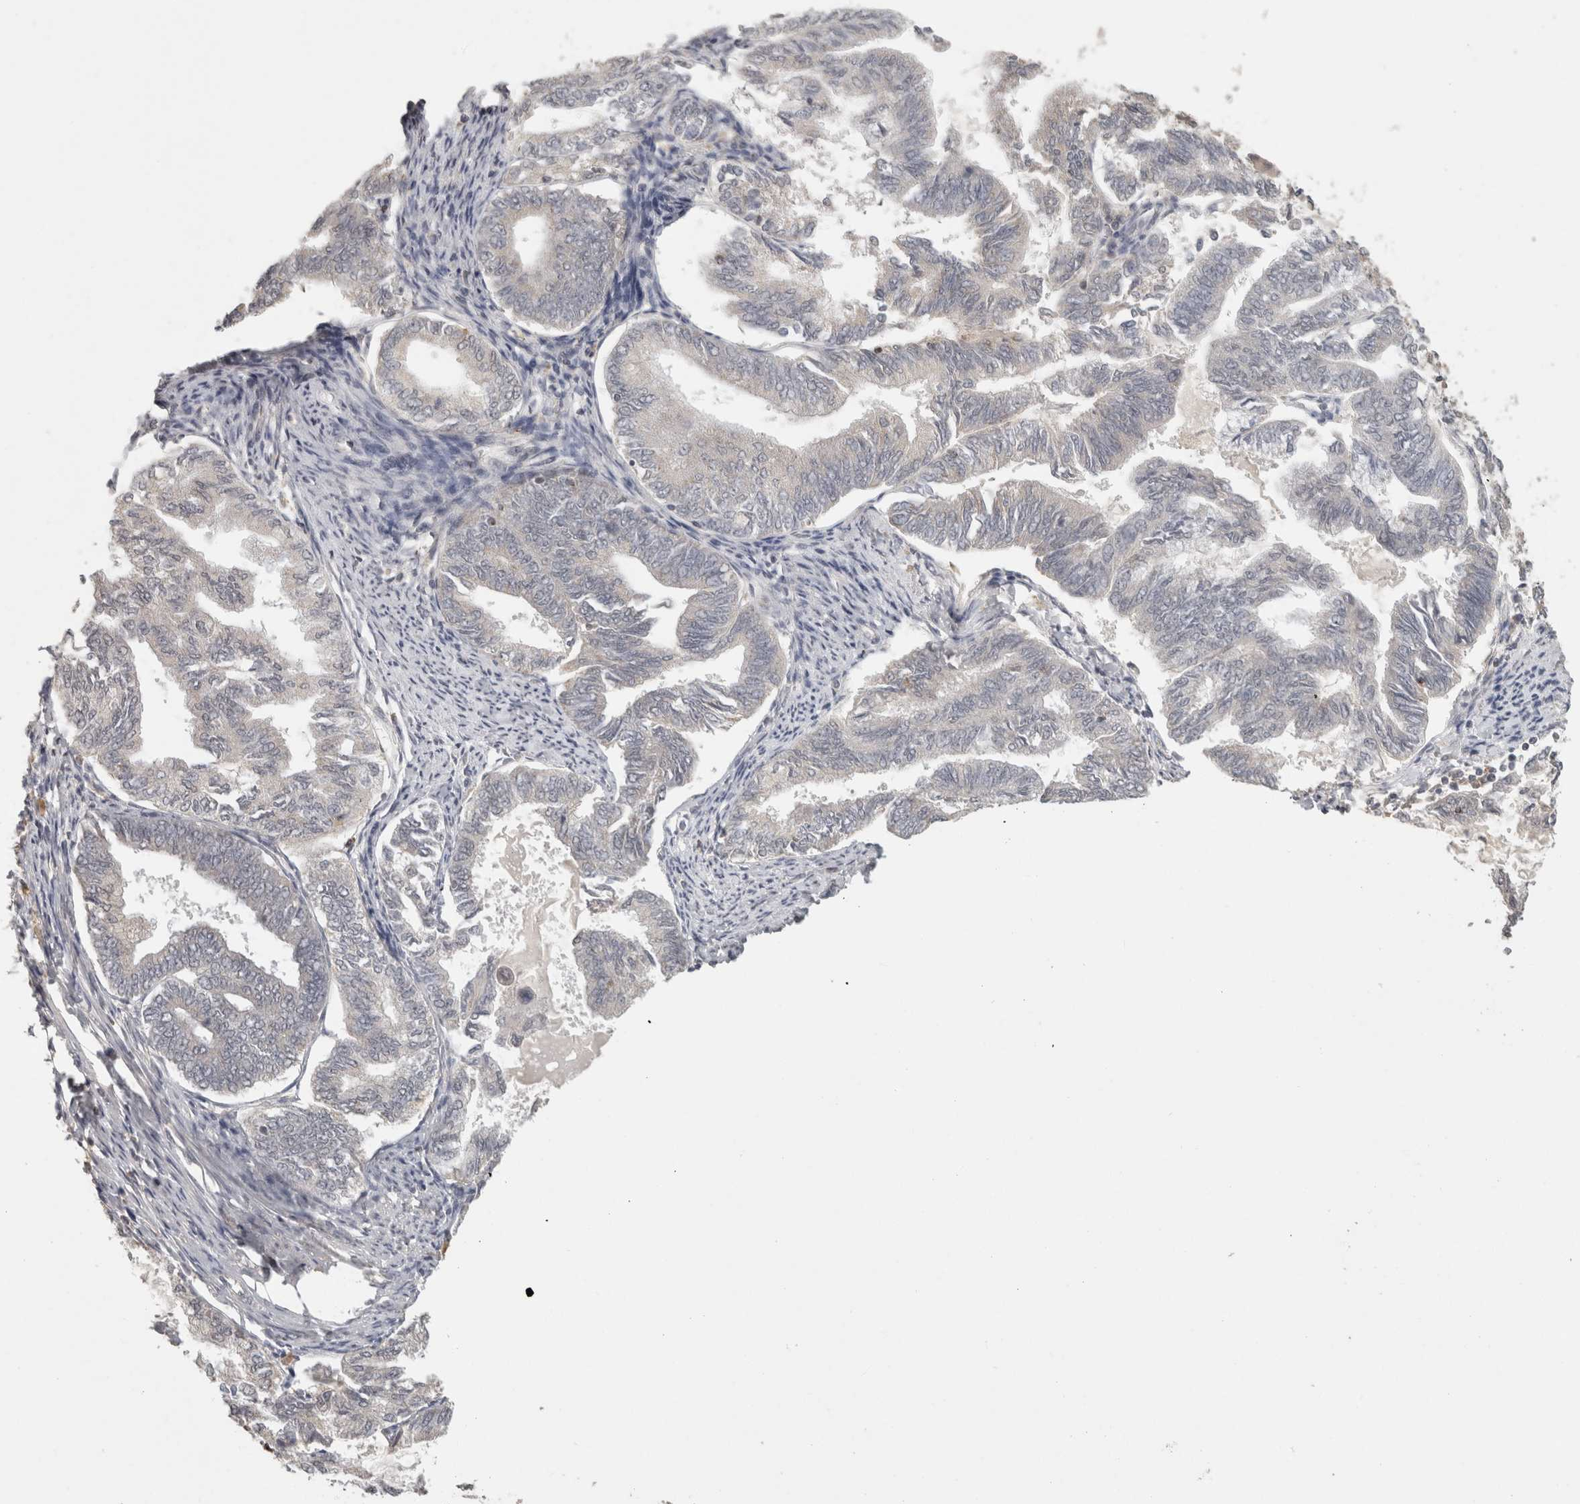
{"staining": {"intensity": "negative", "quantity": "none", "location": "none"}, "tissue": "endometrial cancer", "cell_type": "Tumor cells", "image_type": "cancer", "snomed": [{"axis": "morphology", "description": "Adenocarcinoma, NOS"}, {"axis": "topography", "description": "Endometrium"}], "caption": "This is a micrograph of immunohistochemistry (IHC) staining of endometrial adenocarcinoma, which shows no expression in tumor cells. Brightfield microscopy of IHC stained with DAB (3,3'-diaminobenzidine) (brown) and hematoxylin (blue), captured at high magnification.", "gene": "HAVCR2", "patient": {"sex": "female", "age": 86}}